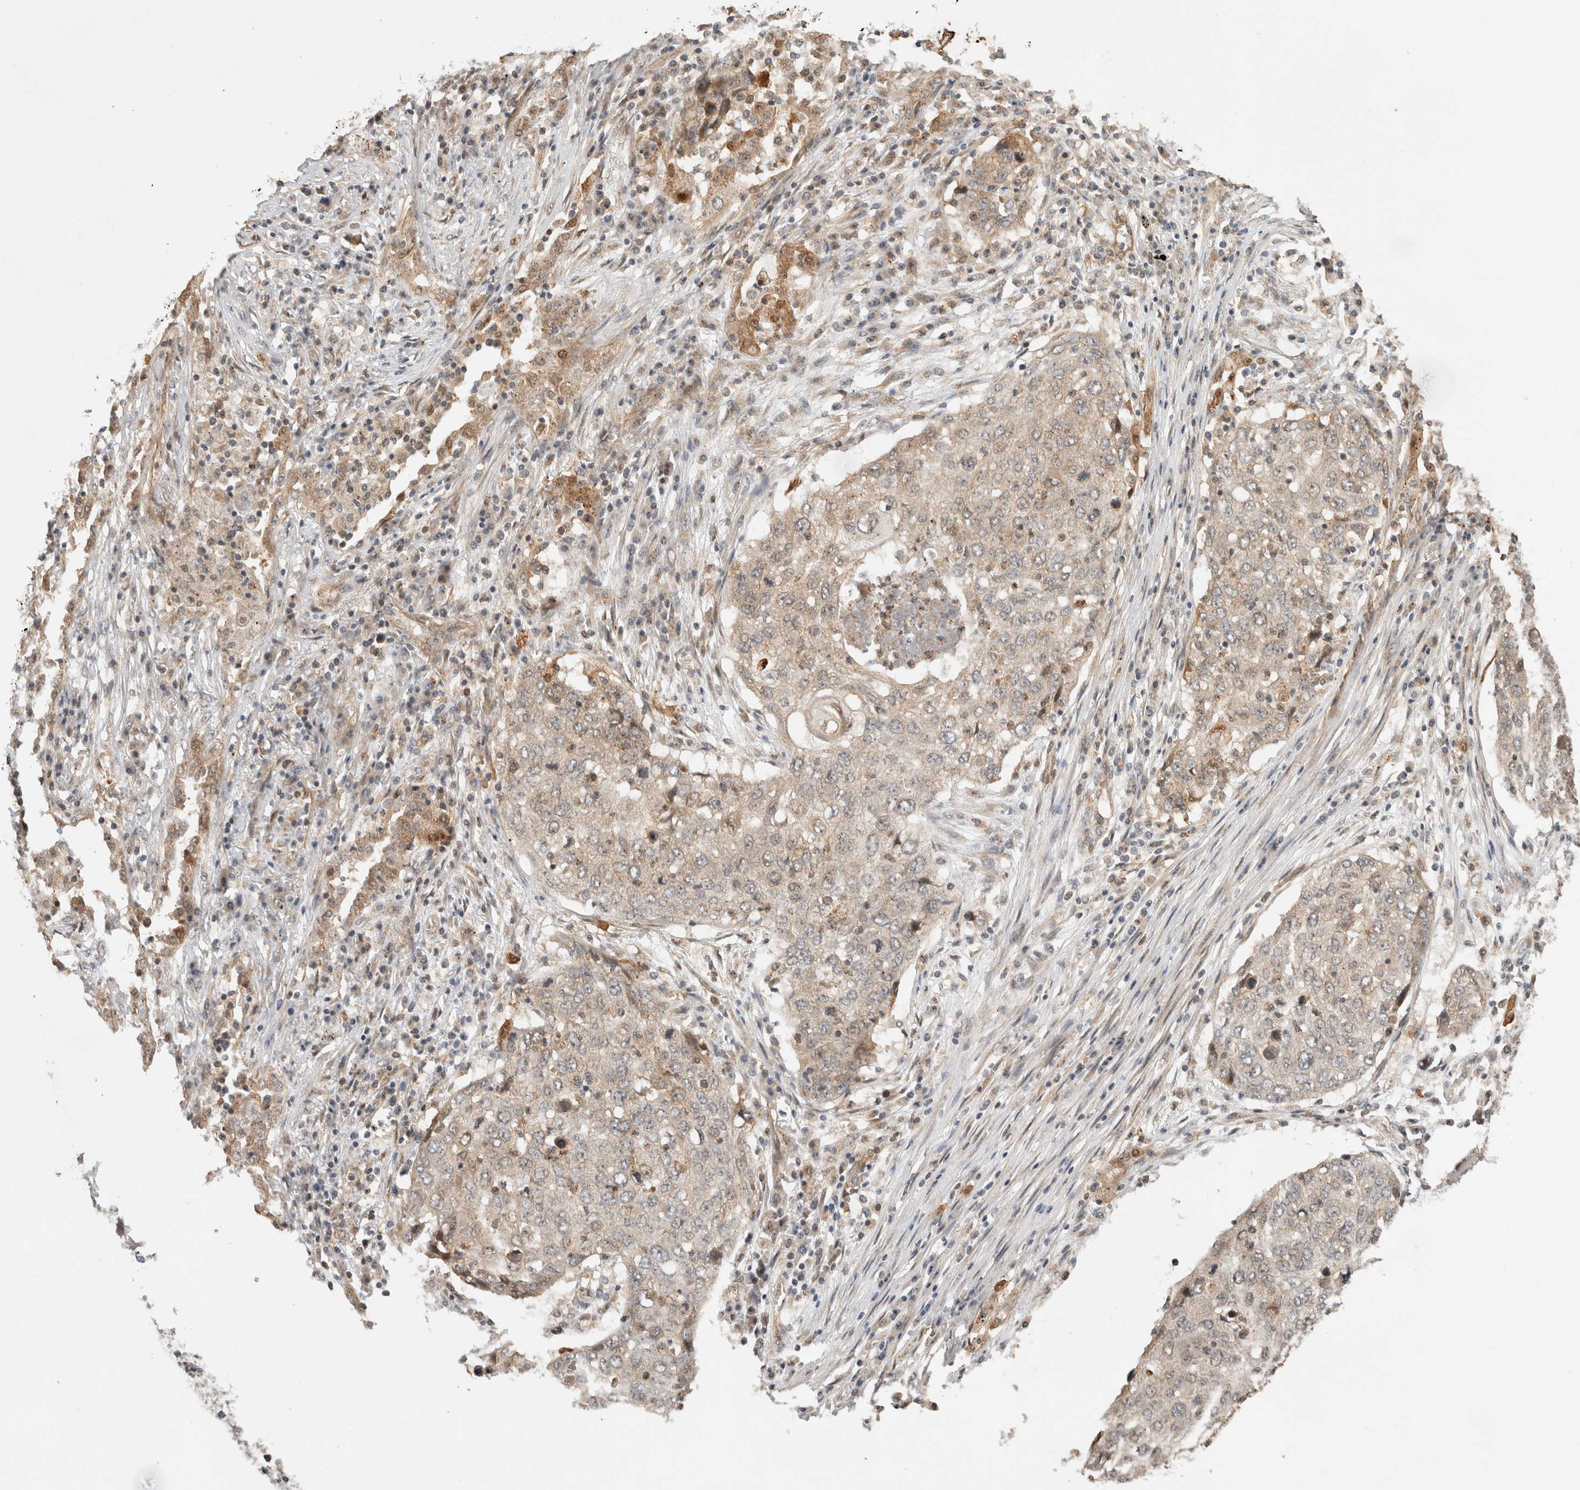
{"staining": {"intensity": "weak", "quantity": "25%-75%", "location": "cytoplasmic/membranous"}, "tissue": "lung cancer", "cell_type": "Tumor cells", "image_type": "cancer", "snomed": [{"axis": "morphology", "description": "Squamous cell carcinoma, NOS"}, {"axis": "topography", "description": "Lung"}], "caption": "DAB (3,3'-diaminobenzidine) immunohistochemical staining of human lung cancer reveals weak cytoplasmic/membranous protein positivity in approximately 25%-75% of tumor cells.", "gene": "OTUD6B", "patient": {"sex": "female", "age": 63}}